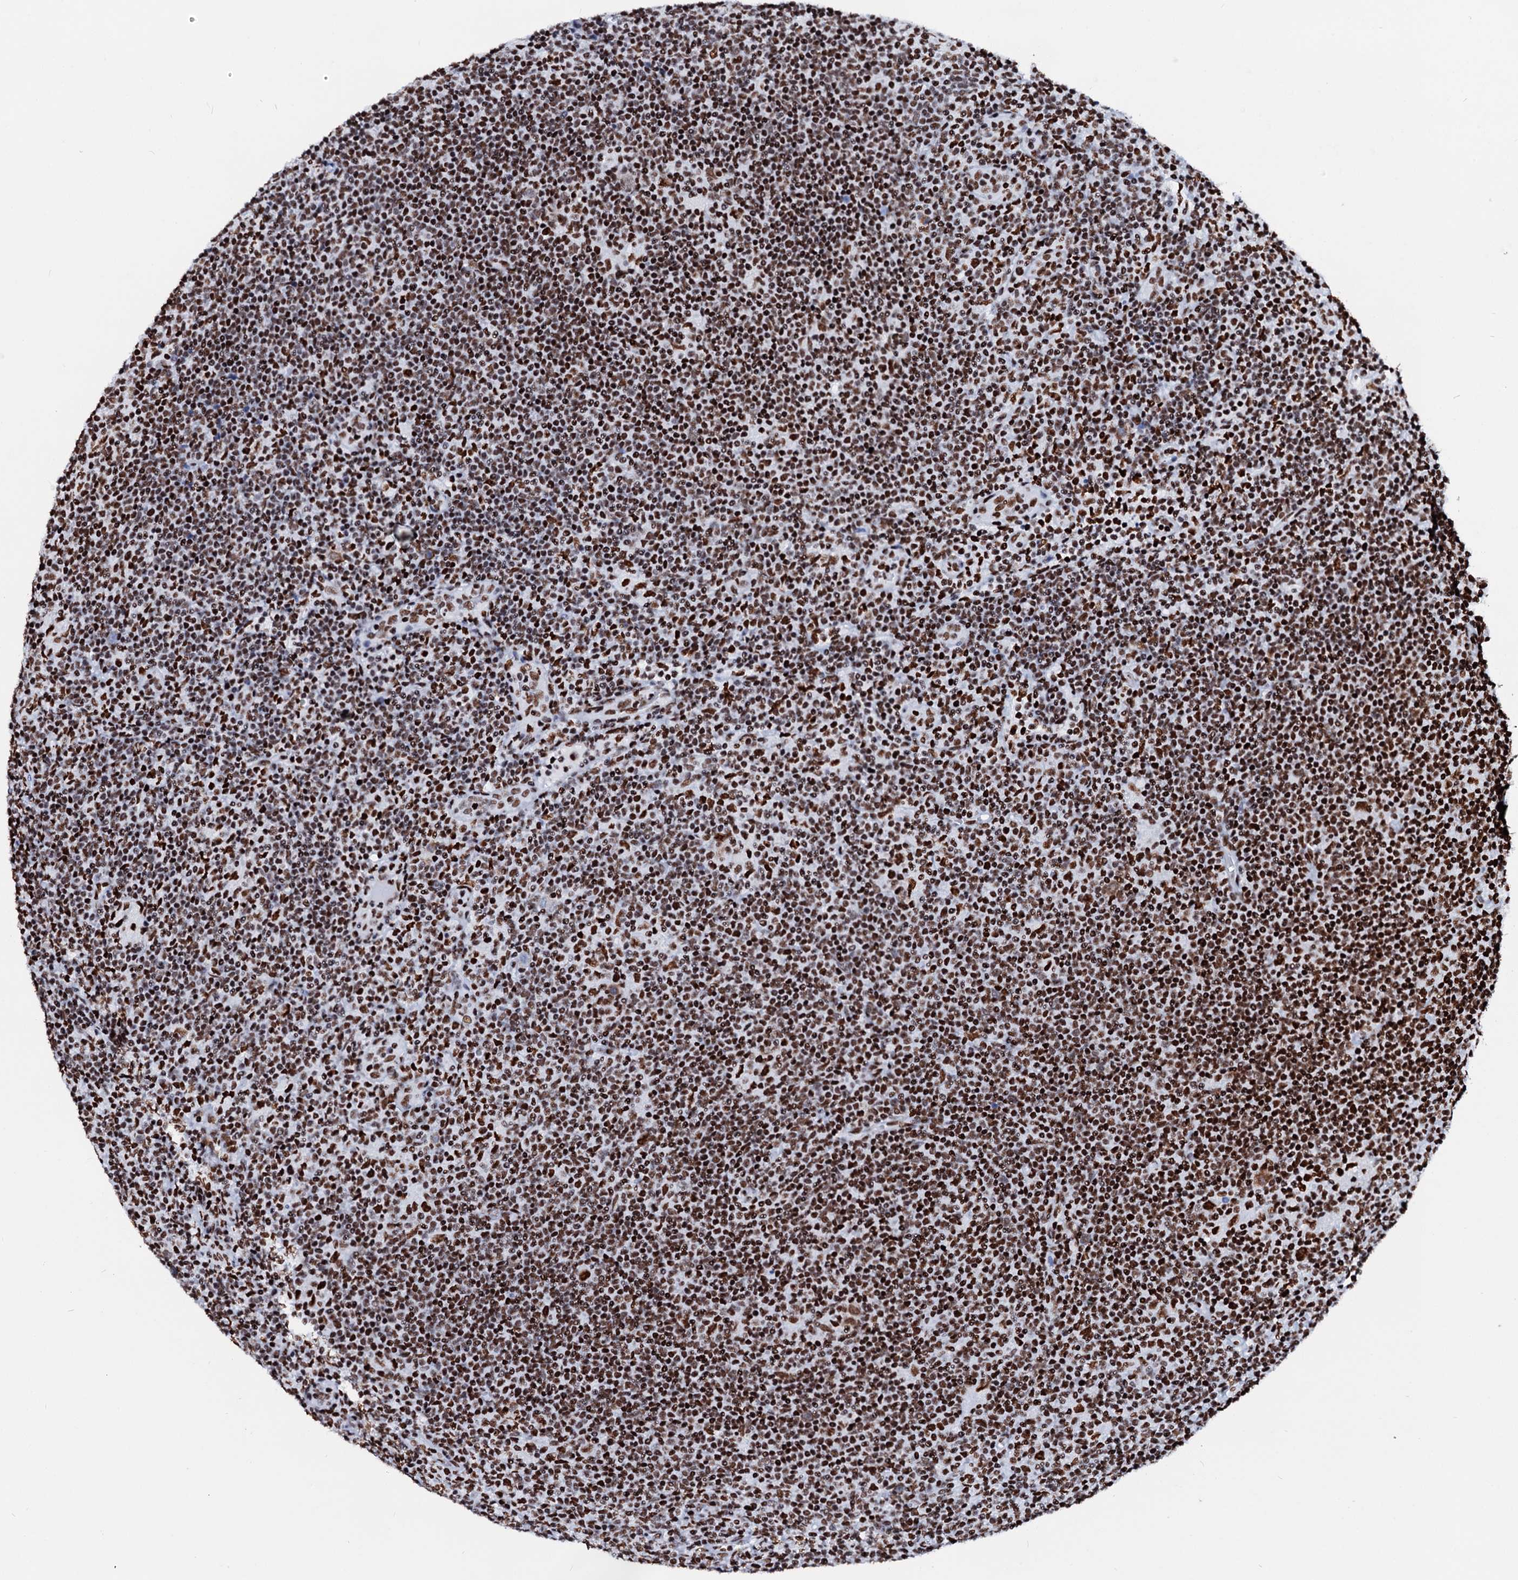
{"staining": {"intensity": "moderate", "quantity": ">75%", "location": "nuclear"}, "tissue": "lymphoma", "cell_type": "Tumor cells", "image_type": "cancer", "snomed": [{"axis": "morphology", "description": "Hodgkin's disease, NOS"}, {"axis": "topography", "description": "Lymph node"}], "caption": "Lymphoma stained with a protein marker reveals moderate staining in tumor cells.", "gene": "RALY", "patient": {"sex": "female", "age": 57}}